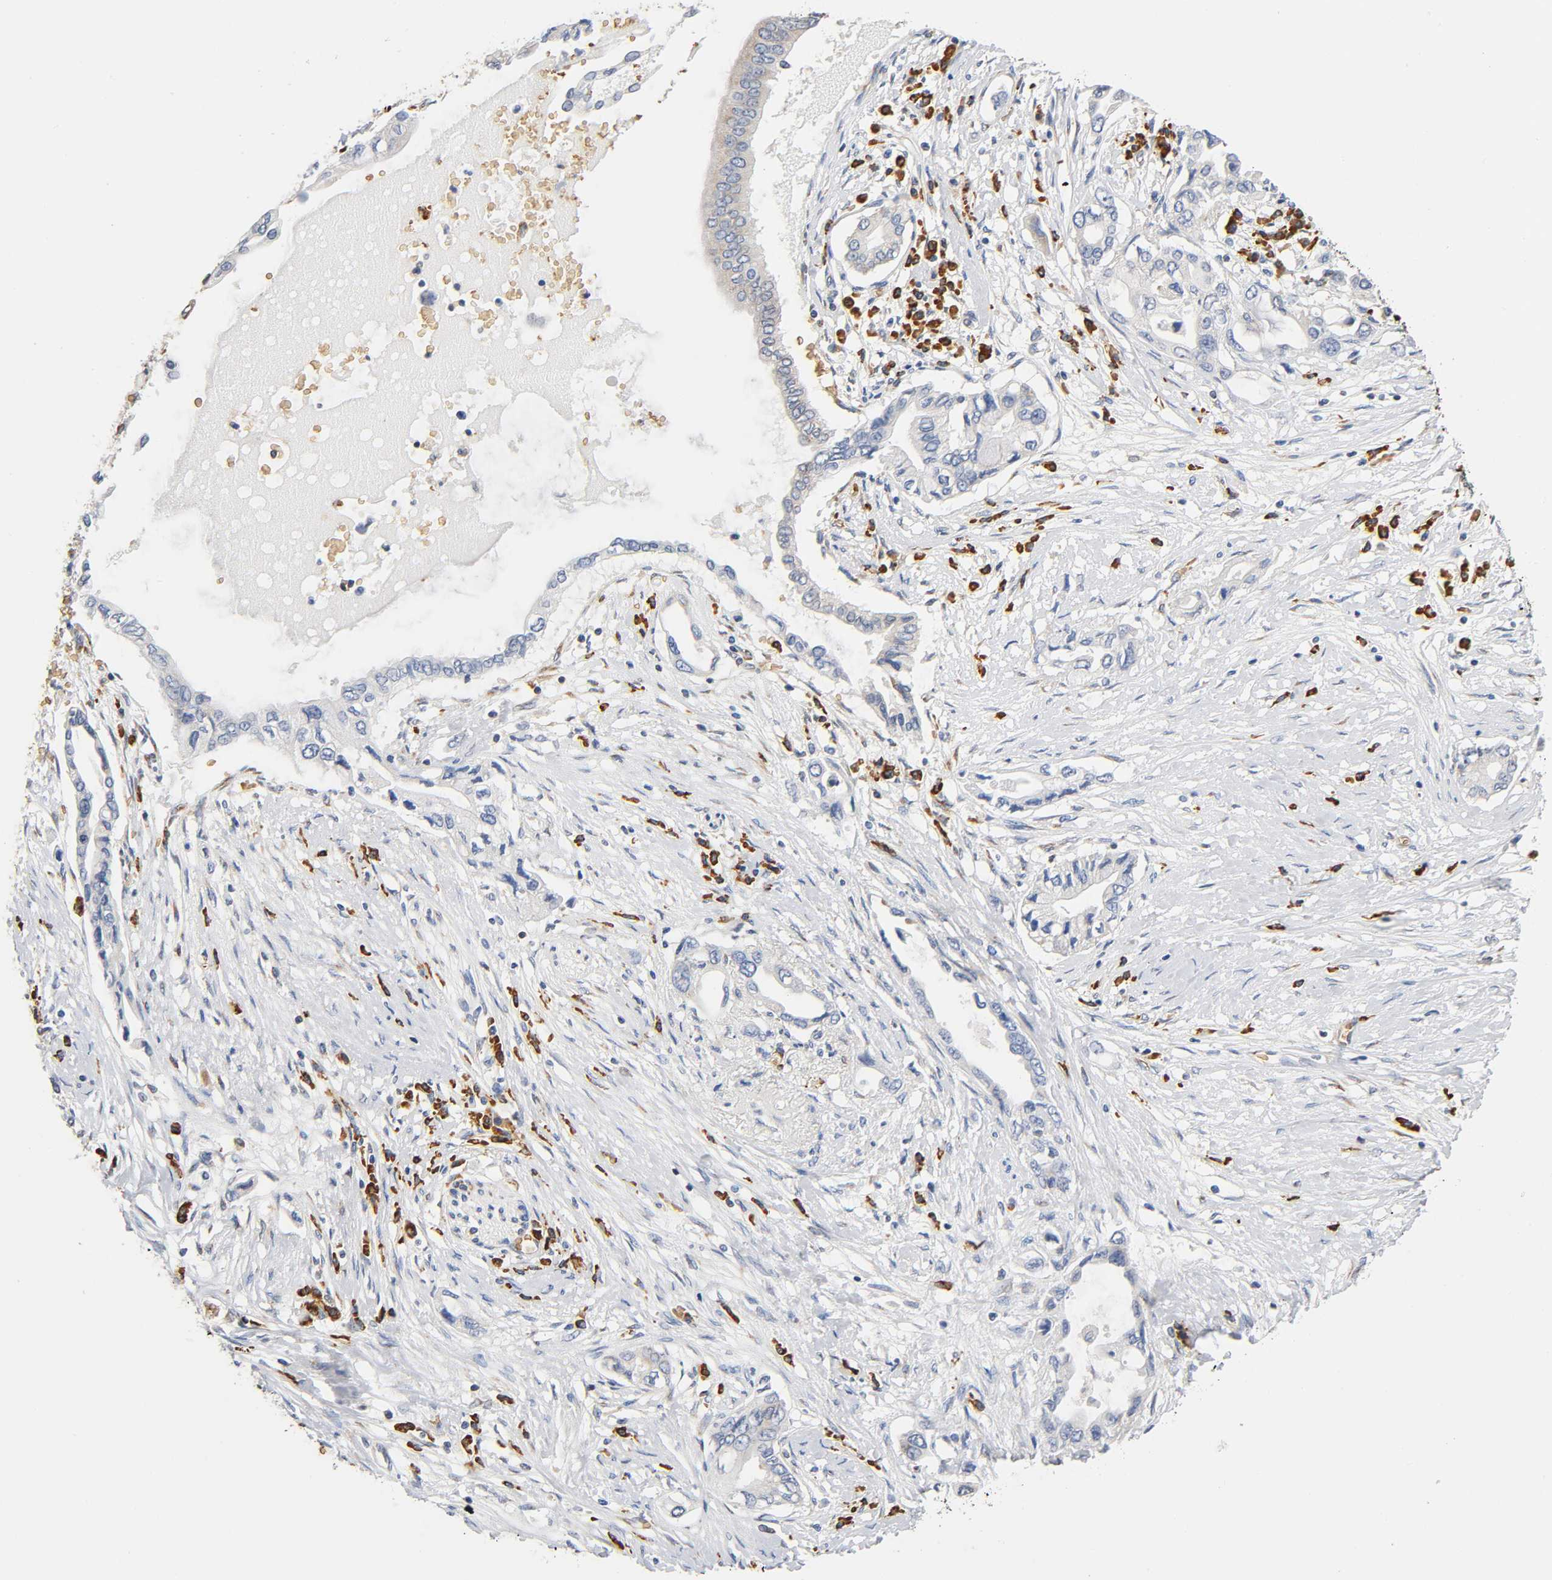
{"staining": {"intensity": "weak", "quantity": ">75%", "location": "cytoplasmic/membranous"}, "tissue": "pancreatic cancer", "cell_type": "Tumor cells", "image_type": "cancer", "snomed": [{"axis": "morphology", "description": "Adenocarcinoma, NOS"}, {"axis": "topography", "description": "Pancreas"}], "caption": "Immunohistochemistry (IHC) image of human adenocarcinoma (pancreatic) stained for a protein (brown), which reveals low levels of weak cytoplasmic/membranous staining in about >75% of tumor cells.", "gene": "UCKL1", "patient": {"sex": "female", "age": 57}}